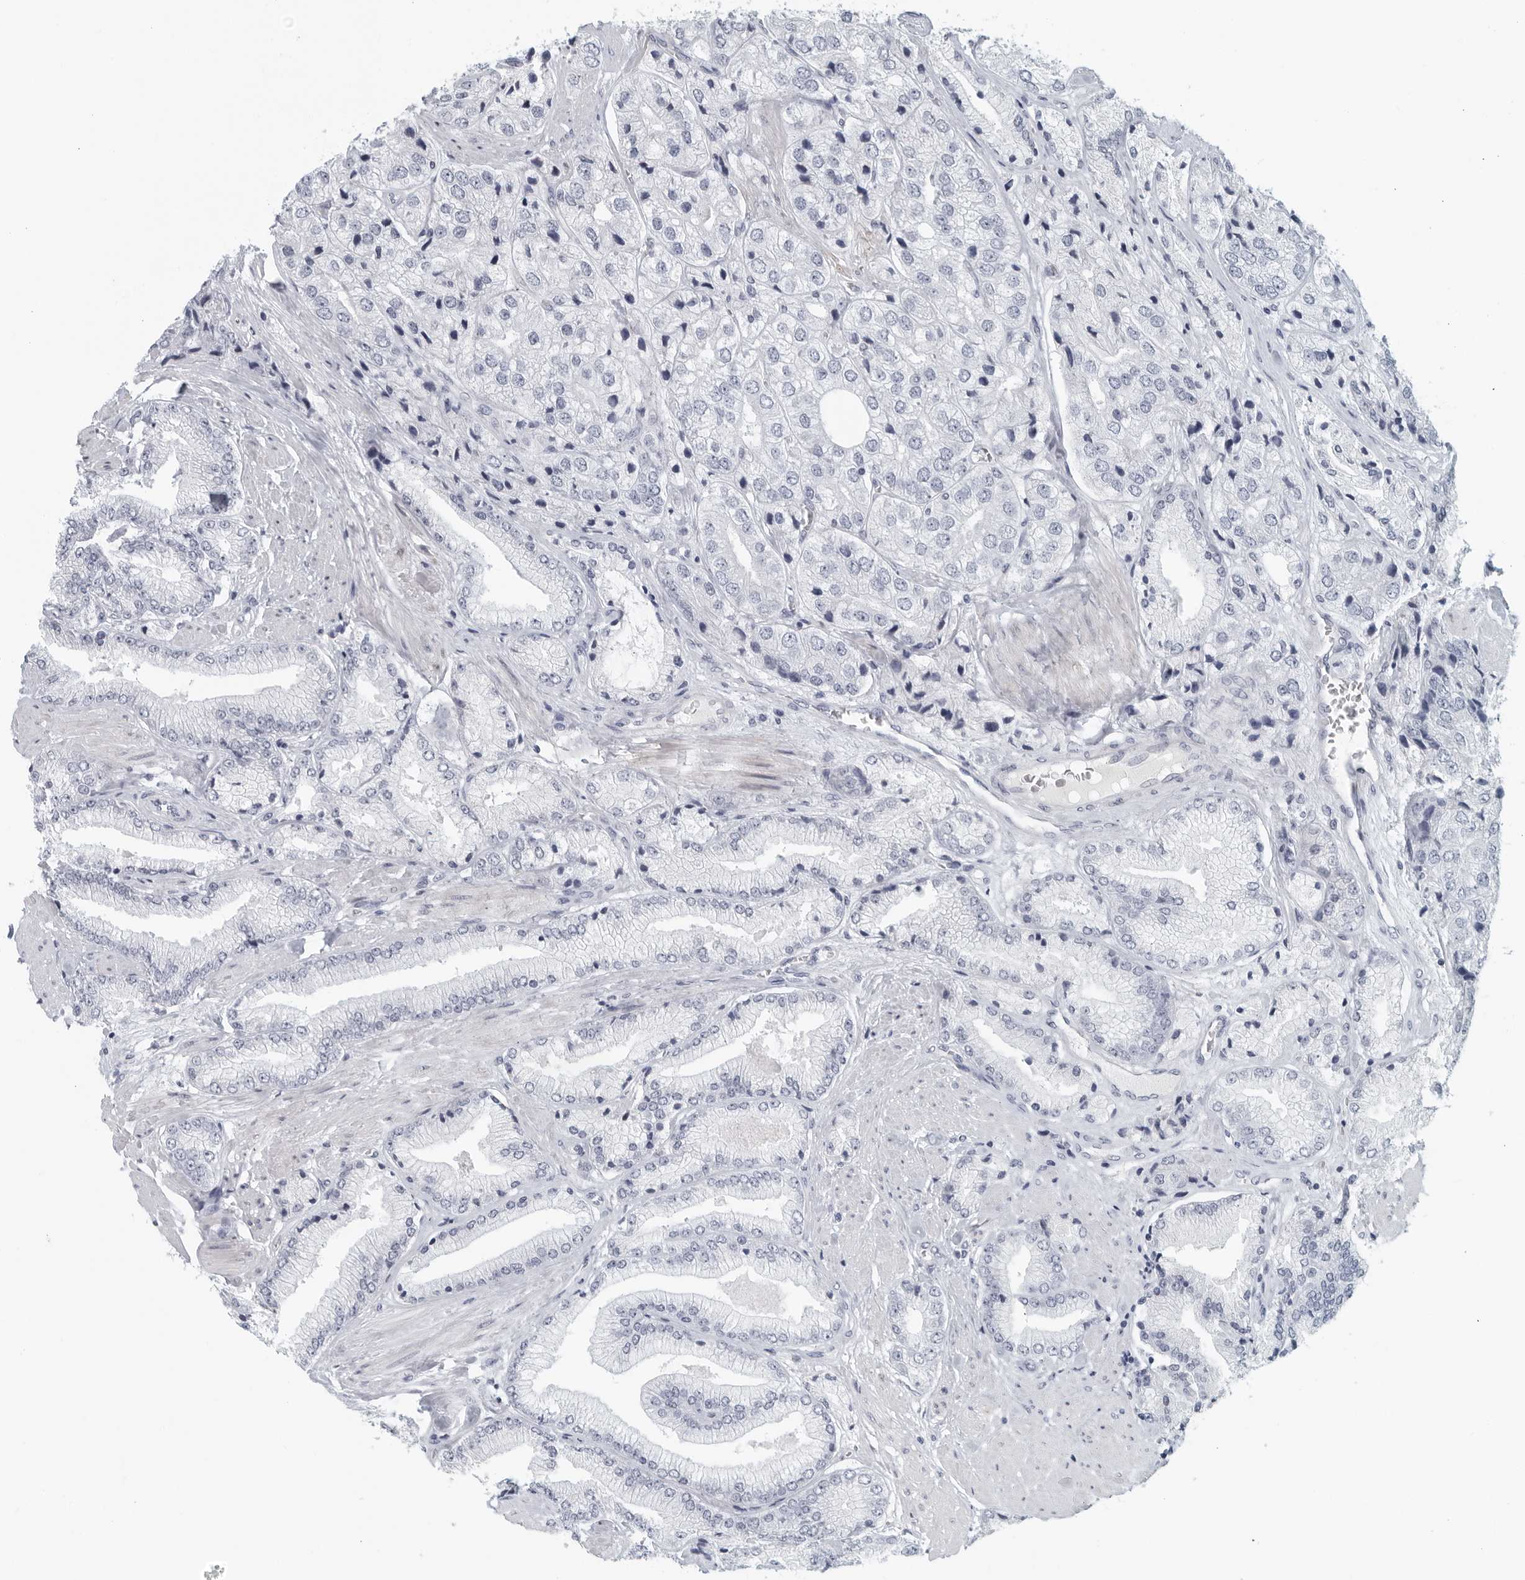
{"staining": {"intensity": "negative", "quantity": "none", "location": "none"}, "tissue": "prostate cancer", "cell_type": "Tumor cells", "image_type": "cancer", "snomed": [{"axis": "morphology", "description": "Adenocarcinoma, High grade"}, {"axis": "topography", "description": "Prostate"}], "caption": "Tumor cells are negative for protein expression in human prostate cancer. The staining was performed using DAB (3,3'-diaminobenzidine) to visualize the protein expression in brown, while the nuclei were stained in blue with hematoxylin (Magnification: 20x).", "gene": "MATN1", "patient": {"sex": "male", "age": 50}}